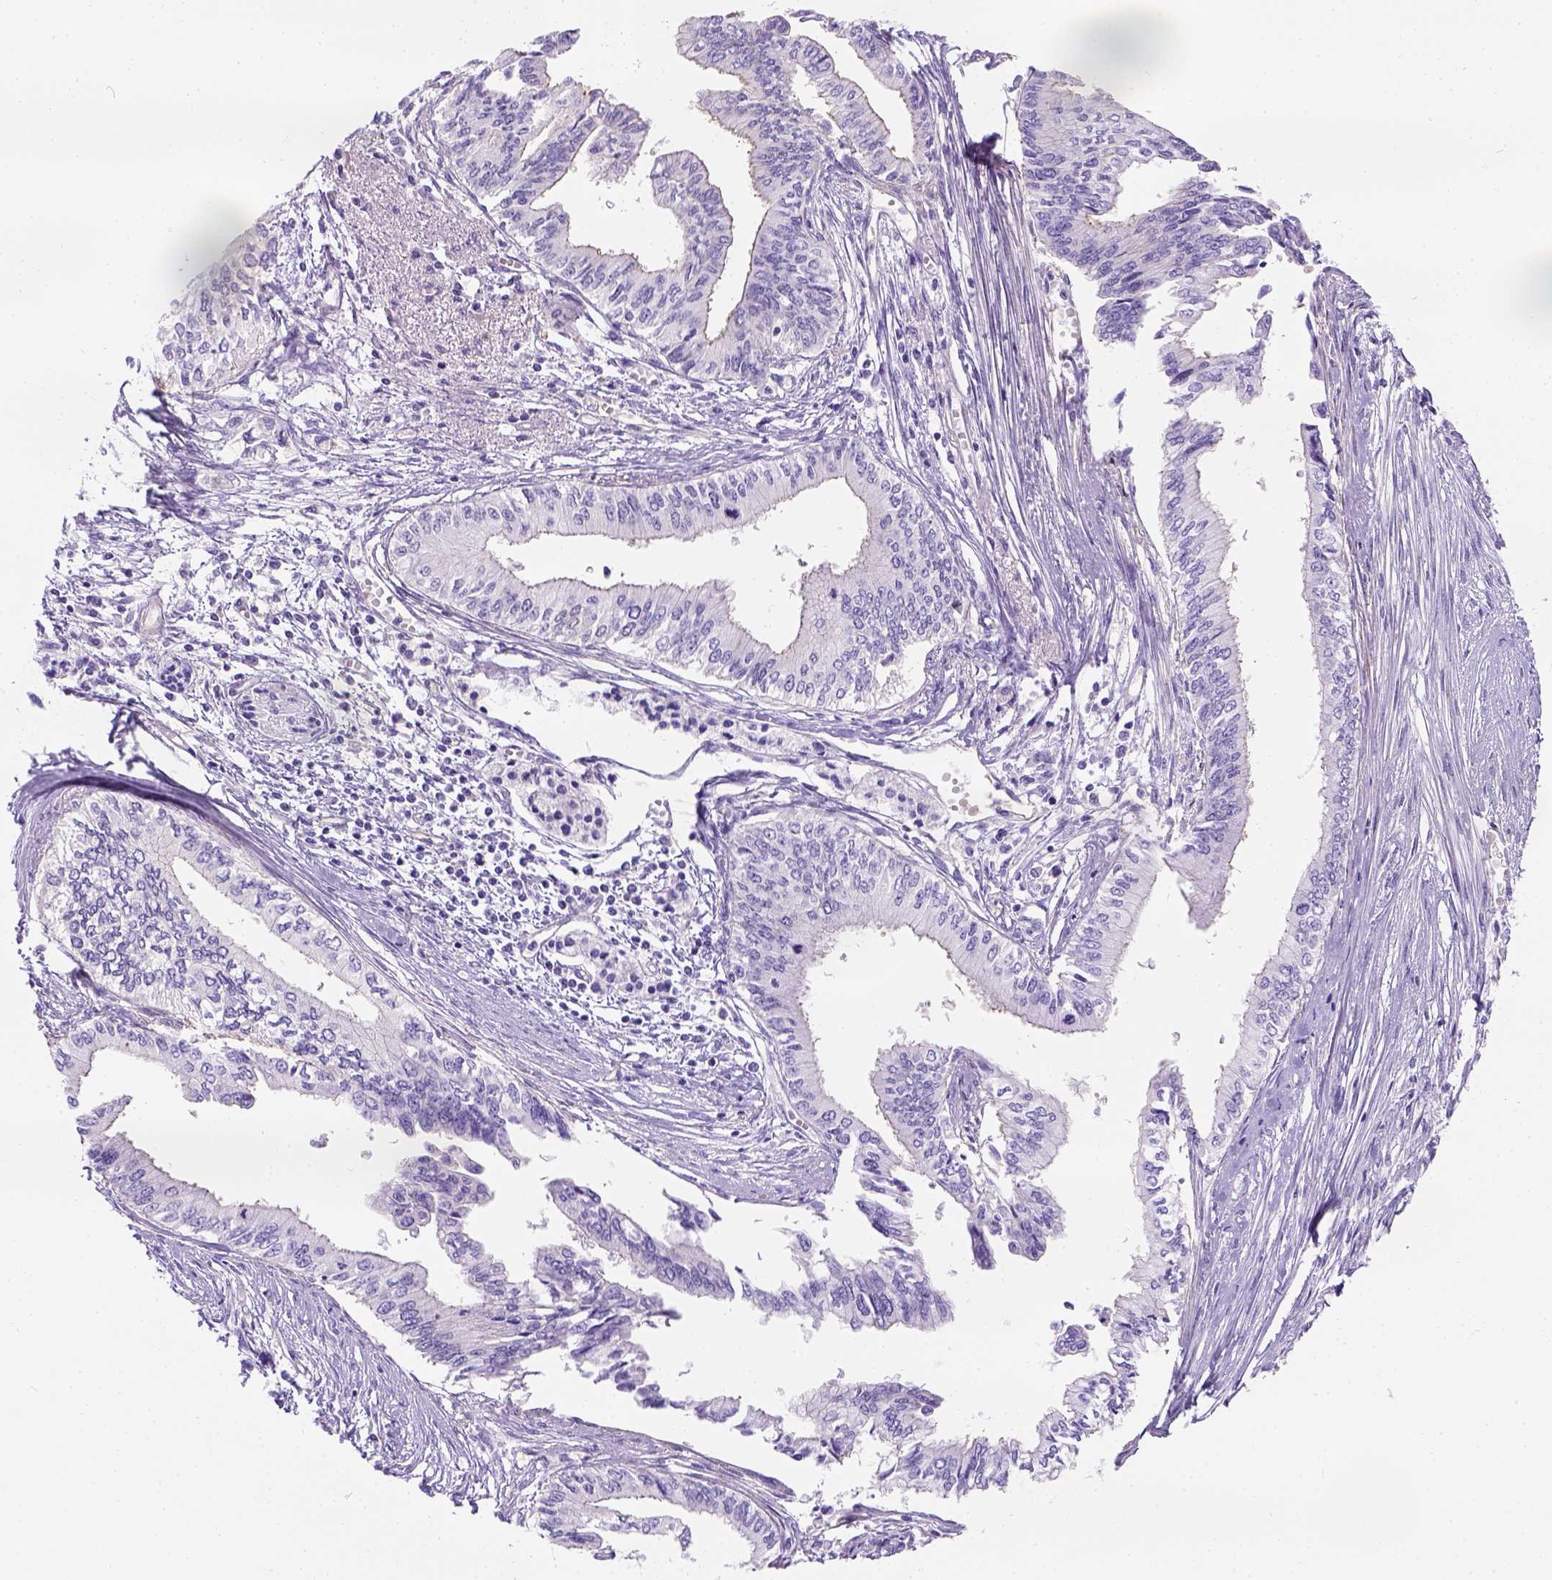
{"staining": {"intensity": "negative", "quantity": "none", "location": "none"}, "tissue": "pancreatic cancer", "cell_type": "Tumor cells", "image_type": "cancer", "snomed": [{"axis": "morphology", "description": "Adenocarcinoma, NOS"}, {"axis": "topography", "description": "Pancreas"}], "caption": "A histopathology image of pancreatic cancer (adenocarcinoma) stained for a protein reveals no brown staining in tumor cells. (DAB immunohistochemistry, high magnification).", "gene": "PHF7", "patient": {"sex": "female", "age": 61}}